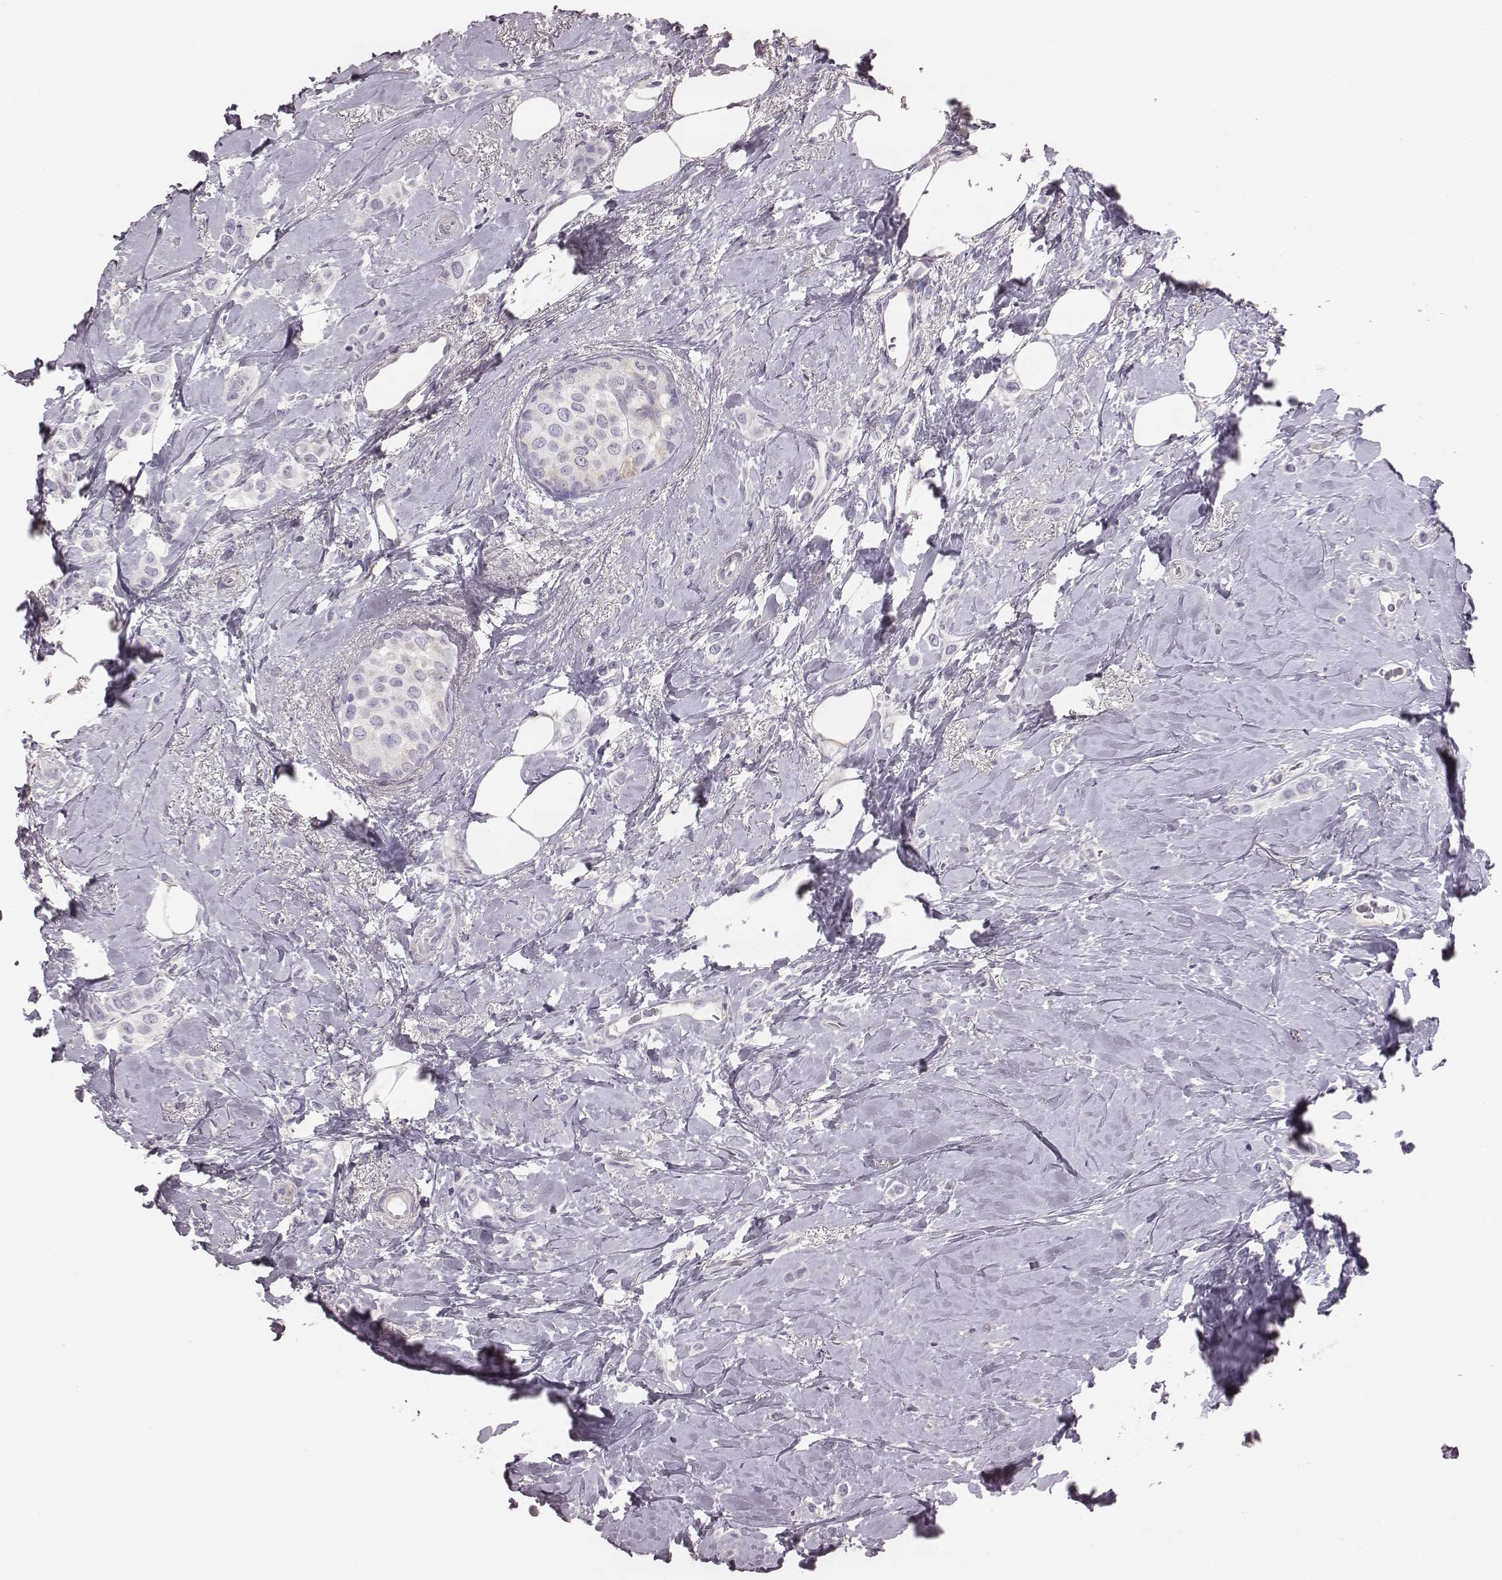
{"staining": {"intensity": "negative", "quantity": "none", "location": "none"}, "tissue": "breast cancer", "cell_type": "Tumor cells", "image_type": "cancer", "snomed": [{"axis": "morphology", "description": "Lobular carcinoma"}, {"axis": "topography", "description": "Breast"}], "caption": "IHC of breast cancer displays no positivity in tumor cells.", "gene": "PDE8B", "patient": {"sex": "female", "age": 66}}